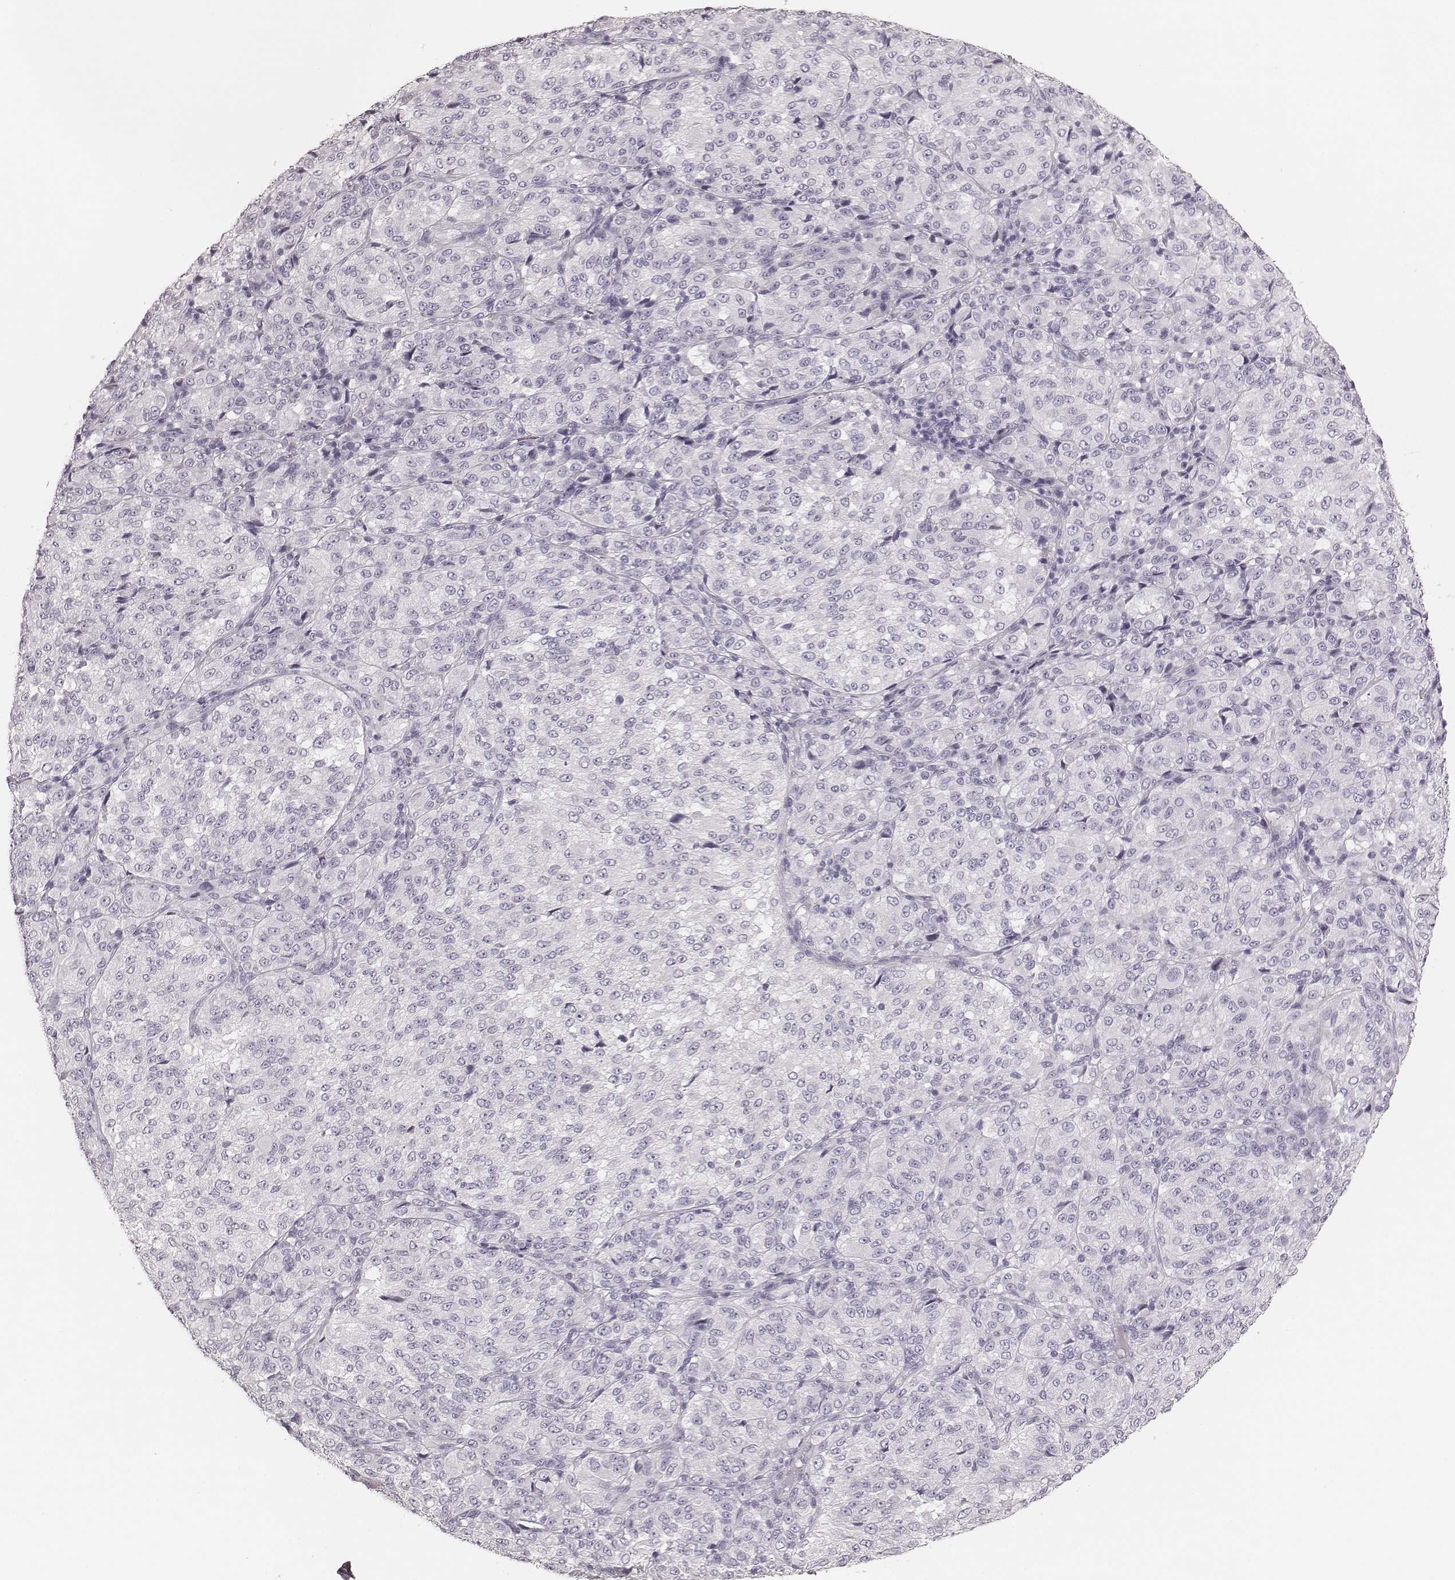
{"staining": {"intensity": "negative", "quantity": "none", "location": "none"}, "tissue": "melanoma", "cell_type": "Tumor cells", "image_type": "cancer", "snomed": [{"axis": "morphology", "description": "Malignant melanoma, Metastatic site"}, {"axis": "topography", "description": "Brain"}], "caption": "Tumor cells are negative for brown protein staining in melanoma.", "gene": "KRT82", "patient": {"sex": "female", "age": 56}}